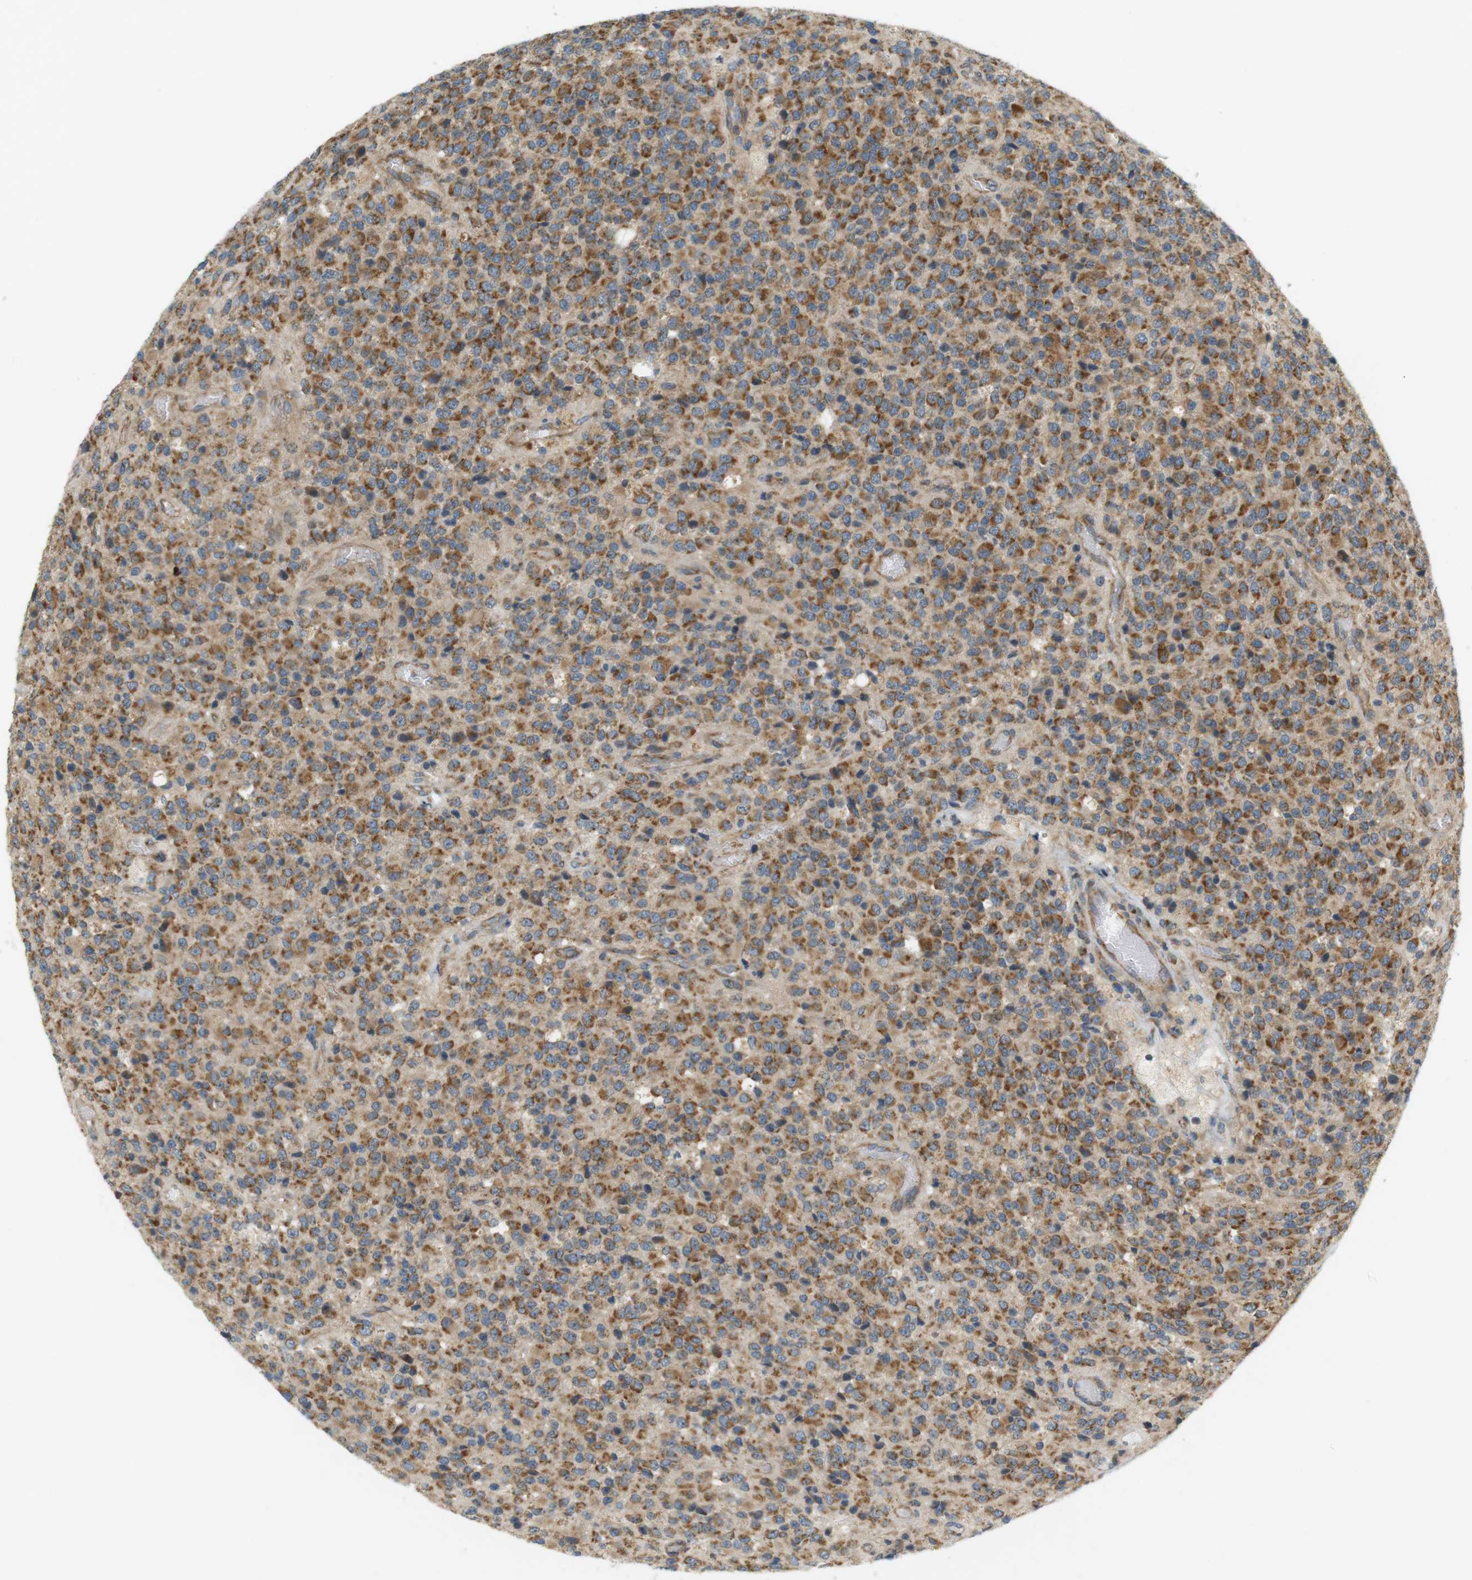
{"staining": {"intensity": "moderate", "quantity": ">75%", "location": "cytoplasmic/membranous"}, "tissue": "glioma", "cell_type": "Tumor cells", "image_type": "cancer", "snomed": [{"axis": "morphology", "description": "Glioma, malignant, High grade"}, {"axis": "topography", "description": "pancreas cauda"}], "caption": "A high-resolution histopathology image shows immunohistochemistry (IHC) staining of glioma, which displays moderate cytoplasmic/membranous staining in about >75% of tumor cells. Using DAB (brown) and hematoxylin (blue) stains, captured at high magnification using brightfield microscopy.", "gene": "SLC41A1", "patient": {"sex": "male", "age": 60}}